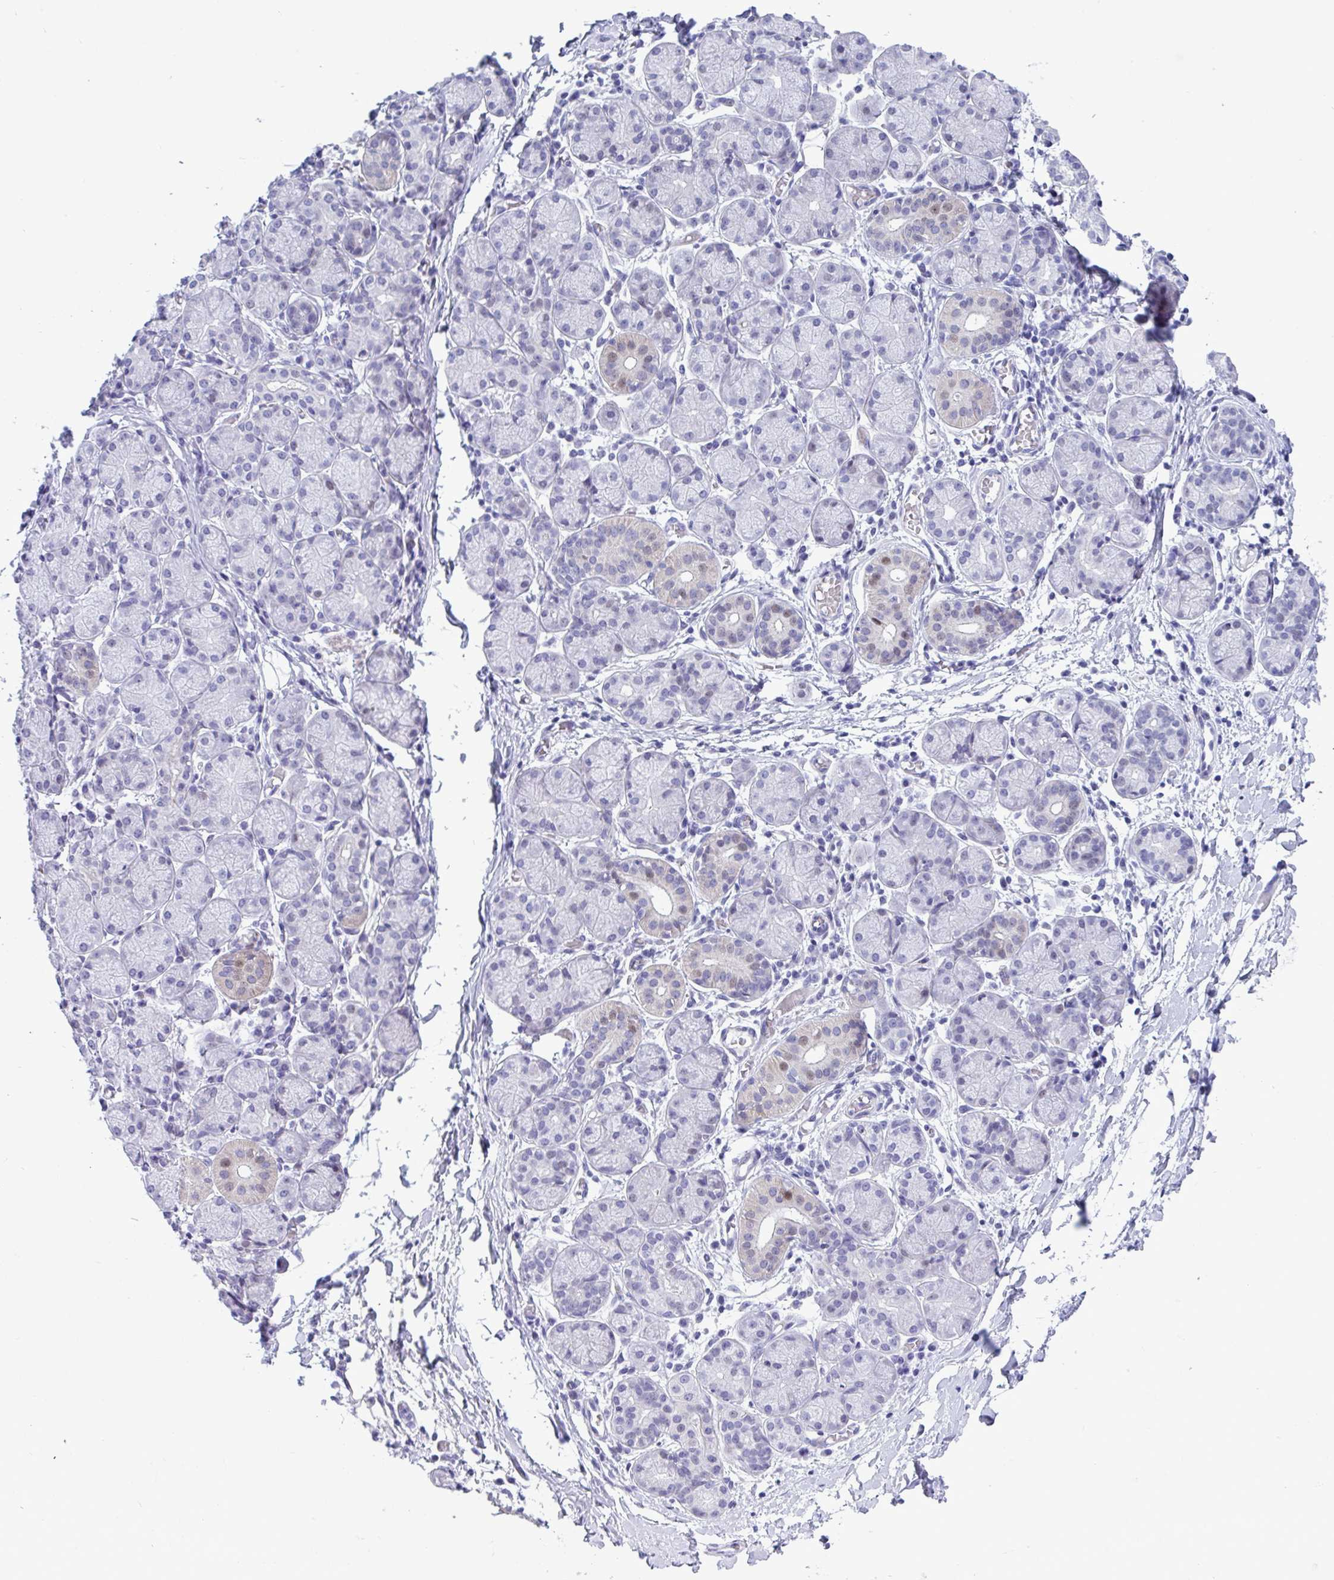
{"staining": {"intensity": "weak", "quantity": "<25%", "location": "nuclear"}, "tissue": "salivary gland", "cell_type": "Glandular cells", "image_type": "normal", "snomed": [{"axis": "morphology", "description": "Normal tissue, NOS"}, {"axis": "topography", "description": "Salivary gland"}], "caption": "A photomicrograph of human salivary gland is negative for staining in glandular cells. (DAB (3,3'-diaminobenzidine) IHC, high magnification).", "gene": "ISL1", "patient": {"sex": "female", "age": 24}}